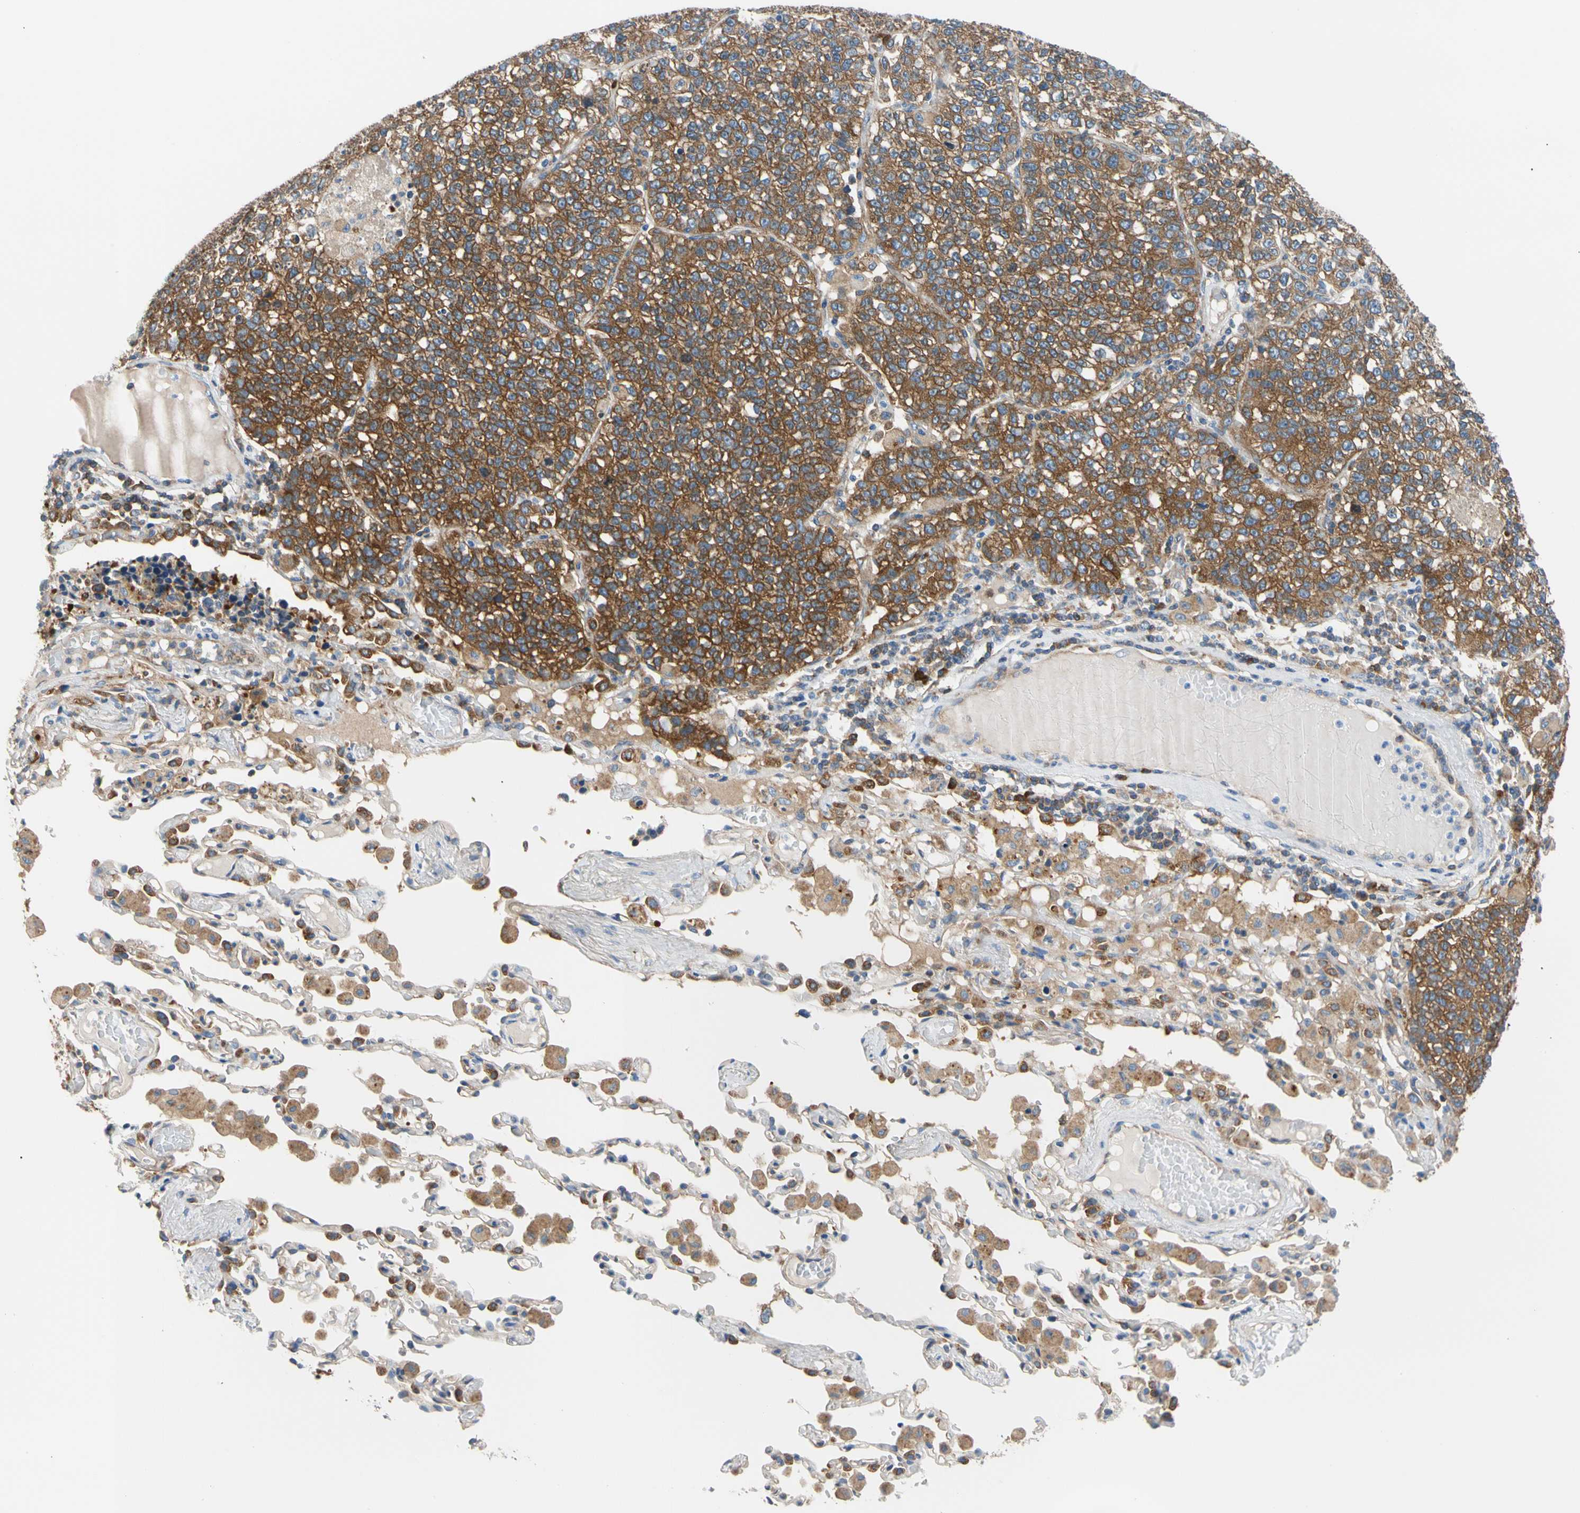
{"staining": {"intensity": "strong", "quantity": ">75%", "location": "cytoplasmic/membranous"}, "tissue": "lung cancer", "cell_type": "Tumor cells", "image_type": "cancer", "snomed": [{"axis": "morphology", "description": "Adenocarcinoma, NOS"}, {"axis": "topography", "description": "Lung"}], "caption": "Protein staining of adenocarcinoma (lung) tissue demonstrates strong cytoplasmic/membranous staining in approximately >75% of tumor cells.", "gene": "GPHN", "patient": {"sex": "male", "age": 49}}